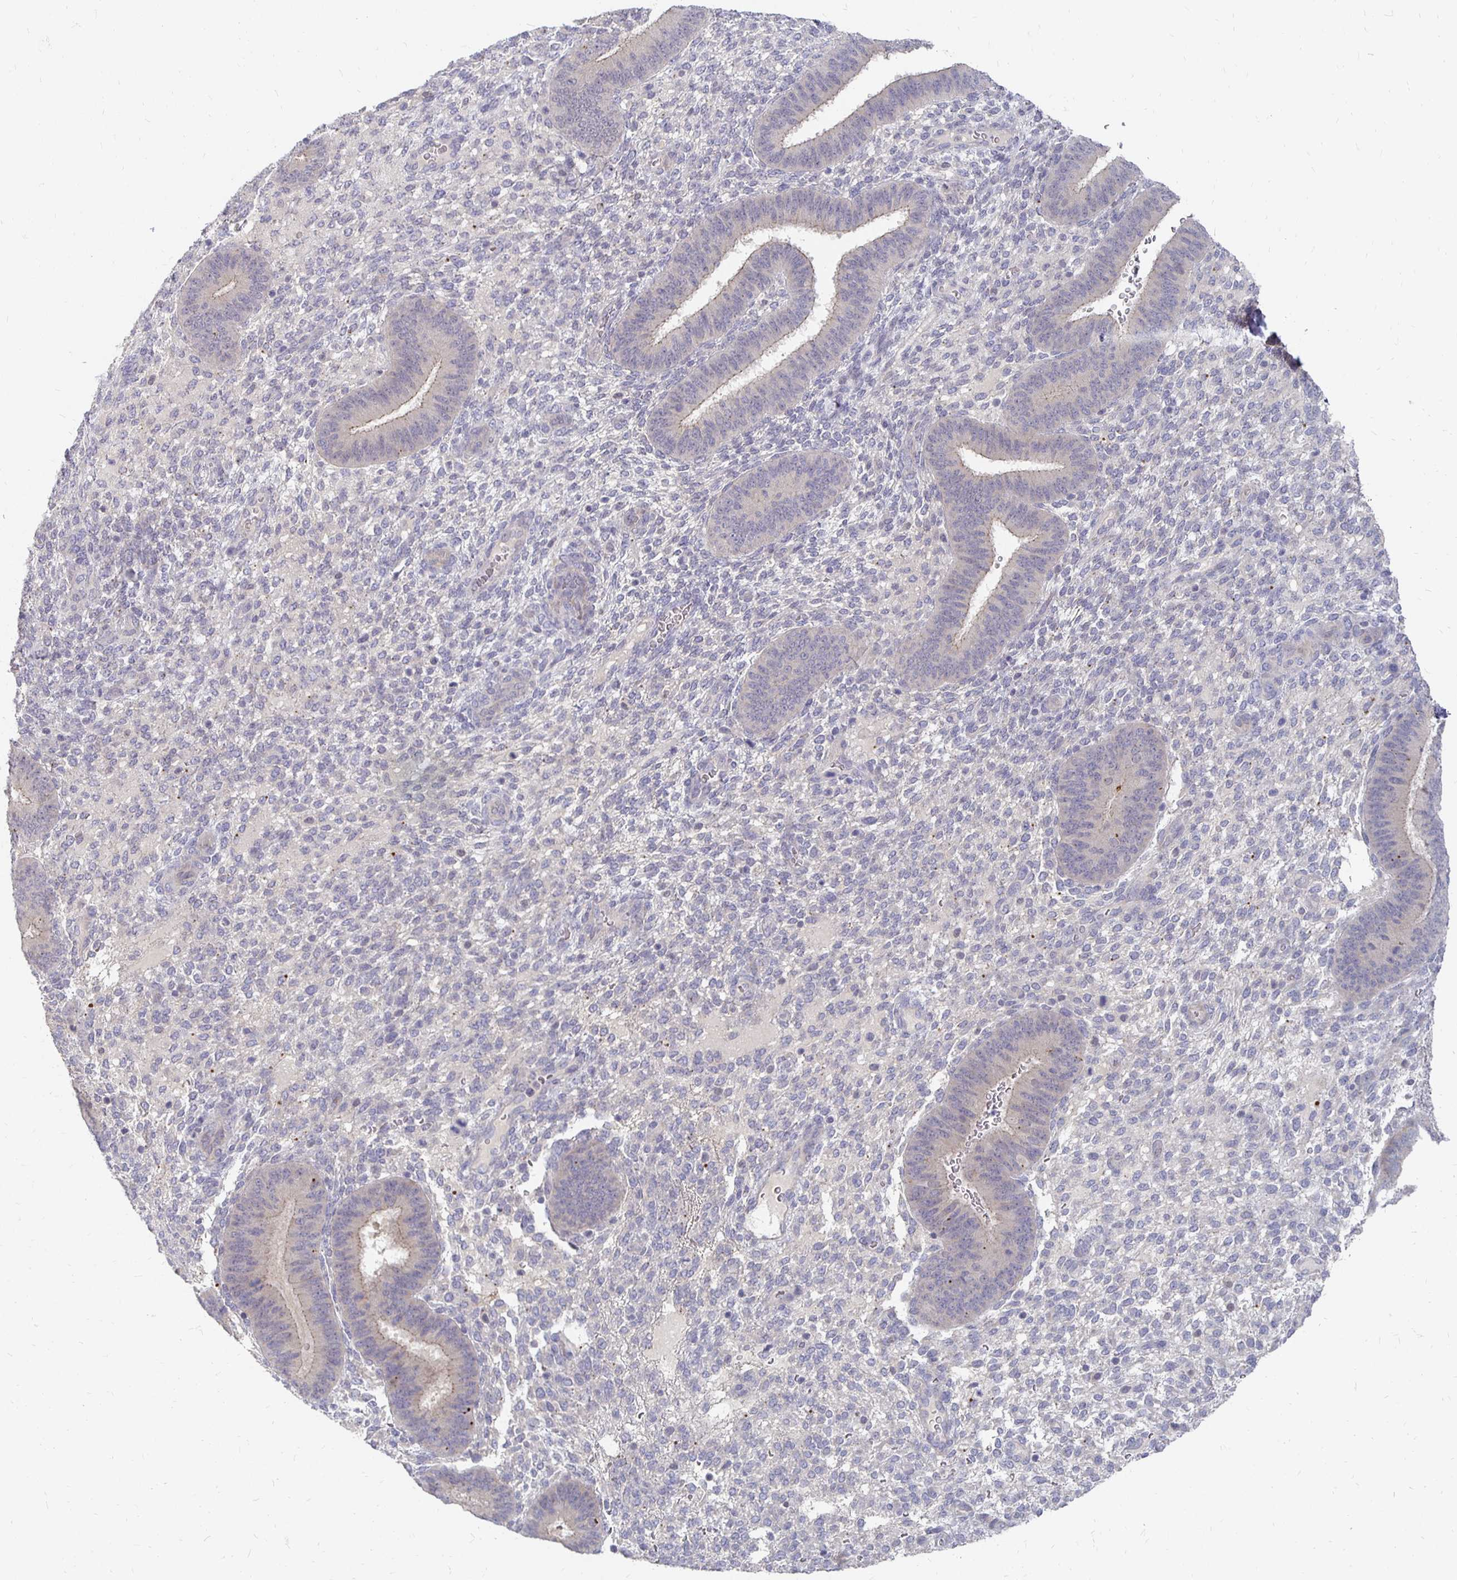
{"staining": {"intensity": "negative", "quantity": "none", "location": "none"}, "tissue": "endometrium", "cell_type": "Cells in endometrial stroma", "image_type": "normal", "snomed": [{"axis": "morphology", "description": "Normal tissue, NOS"}, {"axis": "topography", "description": "Endometrium"}], "caption": "This is a histopathology image of IHC staining of unremarkable endometrium, which shows no positivity in cells in endometrial stroma.", "gene": "FKRP", "patient": {"sex": "female", "age": 39}}